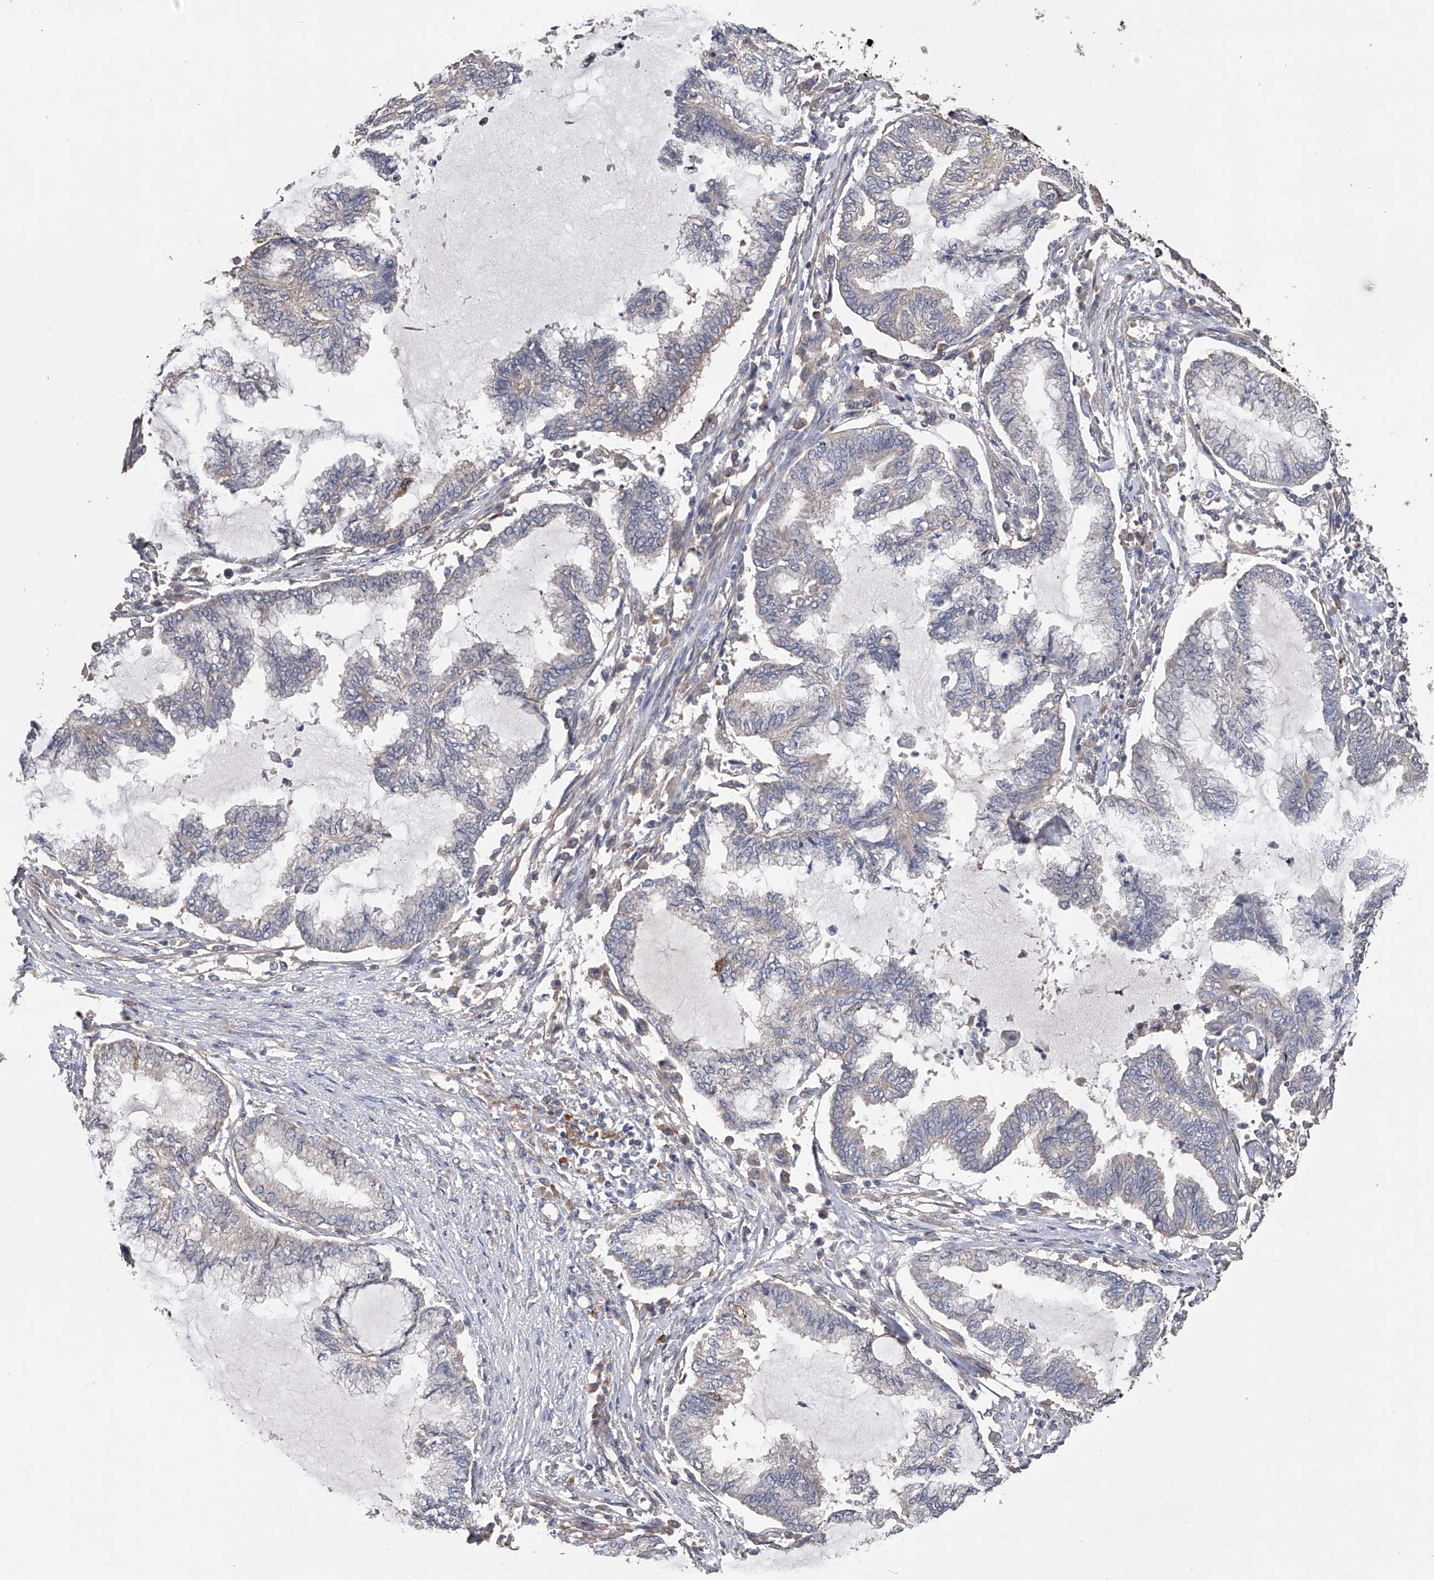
{"staining": {"intensity": "negative", "quantity": "none", "location": "none"}, "tissue": "endometrial cancer", "cell_type": "Tumor cells", "image_type": "cancer", "snomed": [{"axis": "morphology", "description": "Adenocarcinoma, NOS"}, {"axis": "topography", "description": "Endometrium"}], "caption": "This image is of adenocarcinoma (endometrial) stained with immunohistochemistry (IHC) to label a protein in brown with the nuclei are counter-stained blue. There is no expression in tumor cells.", "gene": "CFAP298", "patient": {"sex": "female", "age": 86}}